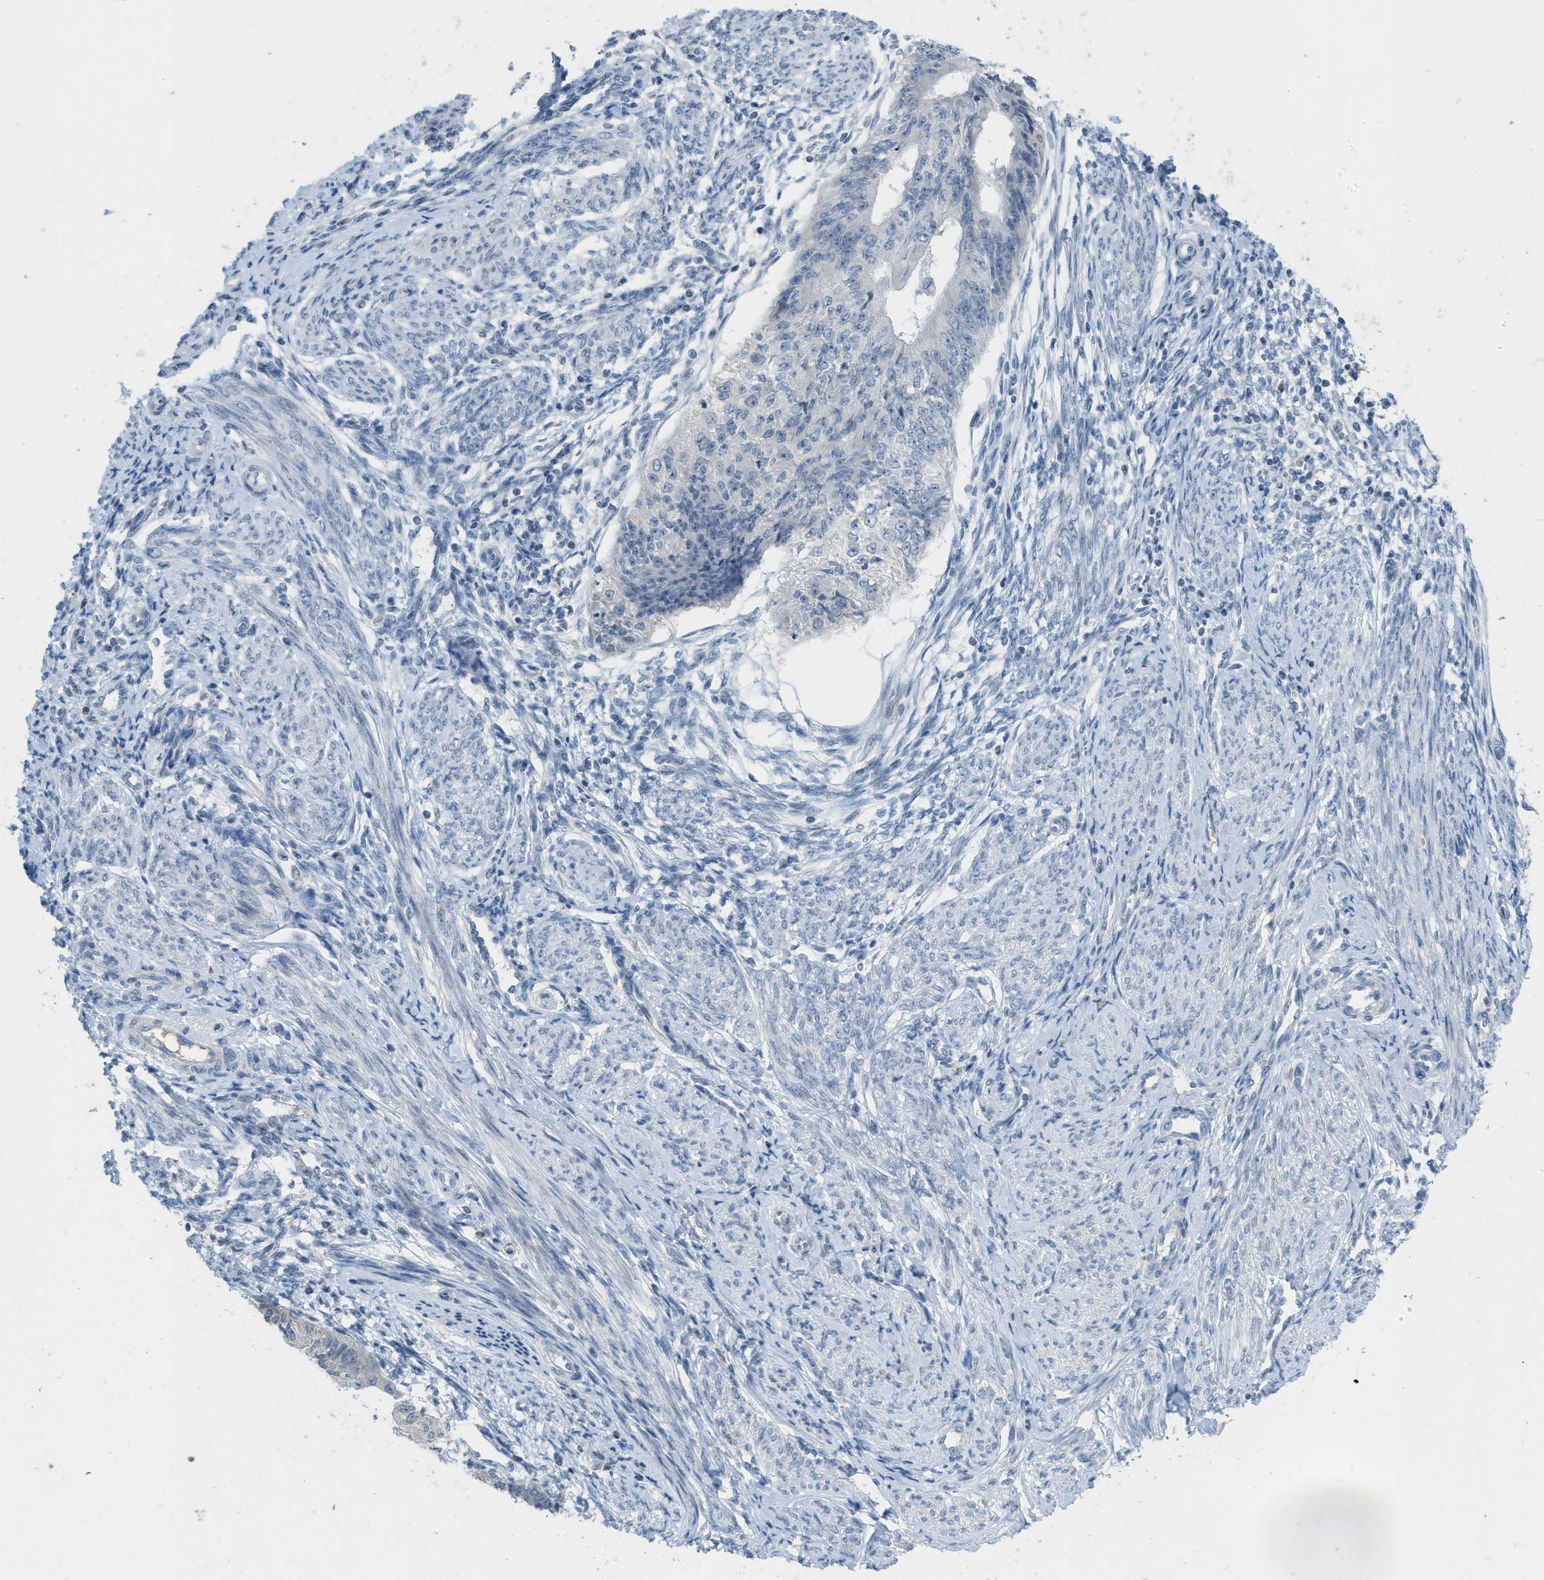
{"staining": {"intensity": "weak", "quantity": "<25%", "location": "nuclear"}, "tissue": "endometrial cancer", "cell_type": "Tumor cells", "image_type": "cancer", "snomed": [{"axis": "morphology", "description": "Adenocarcinoma, NOS"}, {"axis": "topography", "description": "Endometrium"}], "caption": "An image of human endometrial cancer (adenocarcinoma) is negative for staining in tumor cells.", "gene": "TXNDC2", "patient": {"sex": "female", "age": 32}}